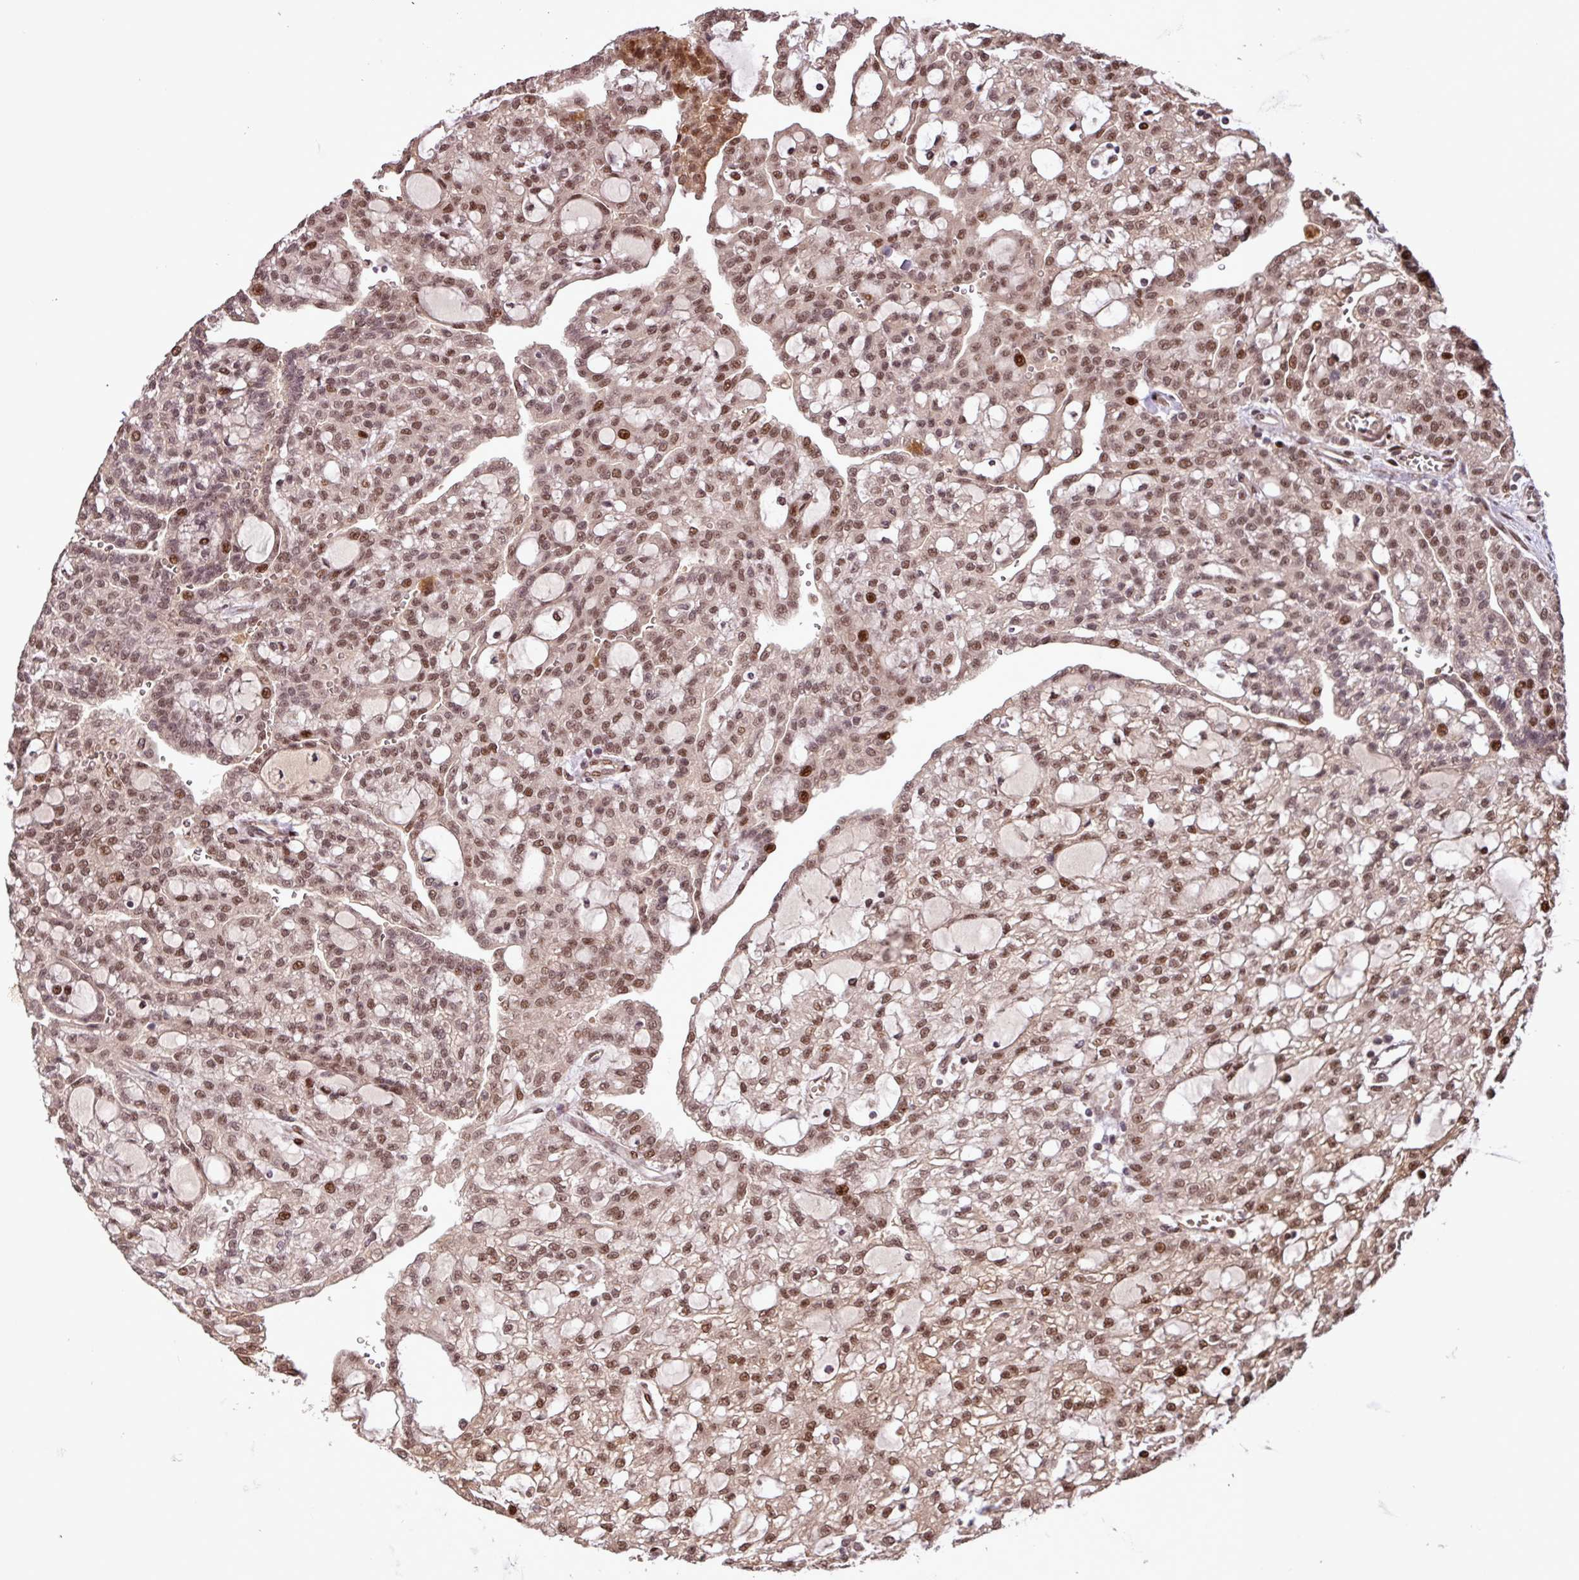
{"staining": {"intensity": "moderate", "quantity": ">75%", "location": "nuclear"}, "tissue": "renal cancer", "cell_type": "Tumor cells", "image_type": "cancer", "snomed": [{"axis": "morphology", "description": "Adenocarcinoma, NOS"}, {"axis": "topography", "description": "Kidney"}], "caption": "Protein staining of renal cancer tissue displays moderate nuclear expression in about >75% of tumor cells.", "gene": "SLC22A24", "patient": {"sex": "male", "age": 63}}